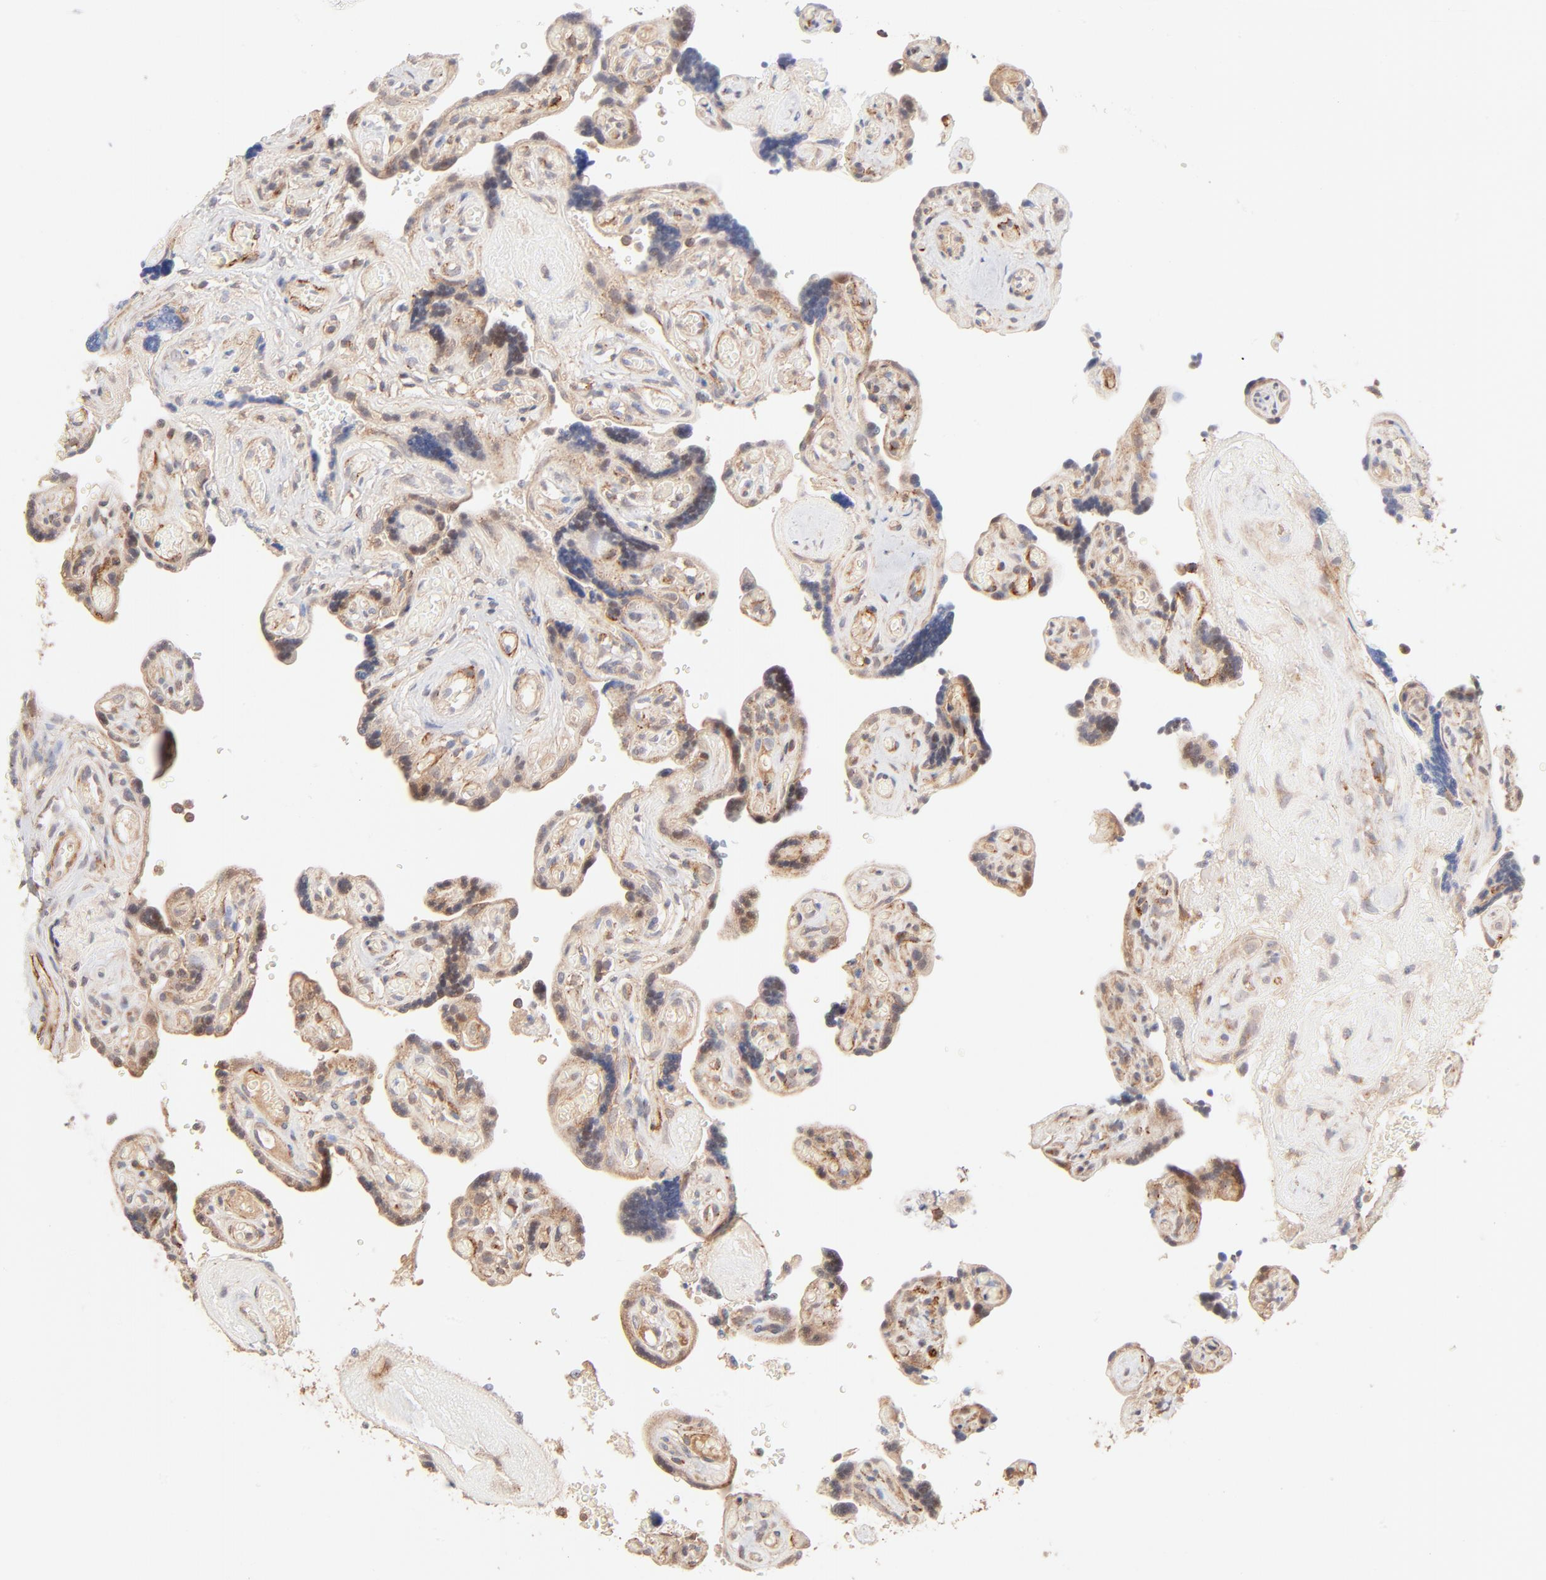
{"staining": {"intensity": "moderate", "quantity": ">75%", "location": "cytoplasmic/membranous"}, "tissue": "placenta", "cell_type": "Decidual cells", "image_type": "normal", "snomed": [{"axis": "morphology", "description": "Normal tissue, NOS"}, {"axis": "topography", "description": "Placenta"}], "caption": "Immunohistochemical staining of unremarkable human placenta displays medium levels of moderate cytoplasmic/membranous positivity in approximately >75% of decidual cells. (Brightfield microscopy of DAB IHC at high magnification).", "gene": "CSPG4", "patient": {"sex": "female", "age": 30}}